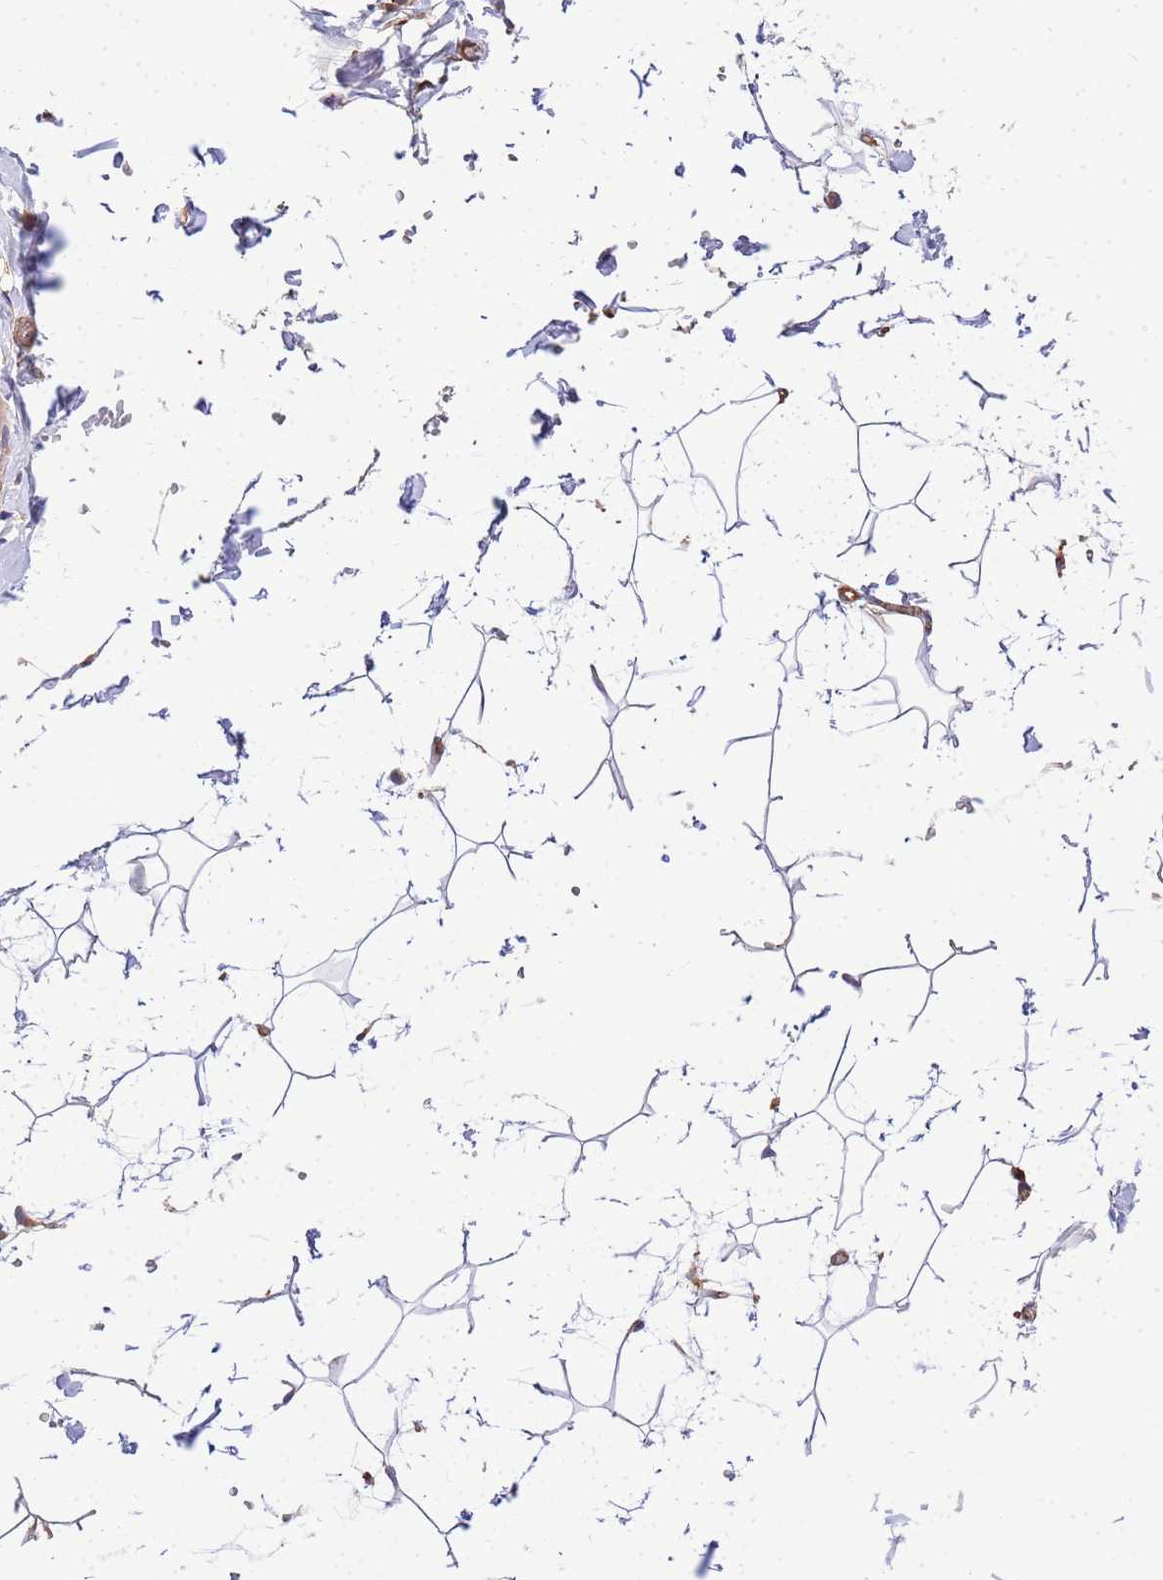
{"staining": {"intensity": "negative", "quantity": "none", "location": "none"}, "tissue": "adipose tissue", "cell_type": "Adipocytes", "image_type": "normal", "snomed": [{"axis": "morphology", "description": "Normal tissue, NOS"}, {"axis": "topography", "description": "Gallbladder"}, {"axis": "topography", "description": "Peripheral nerve tissue"}], "caption": "An IHC image of normal adipose tissue is shown. There is no staining in adipocytes of adipose tissue.", "gene": "WDR64", "patient": {"sex": "male", "age": 38}}